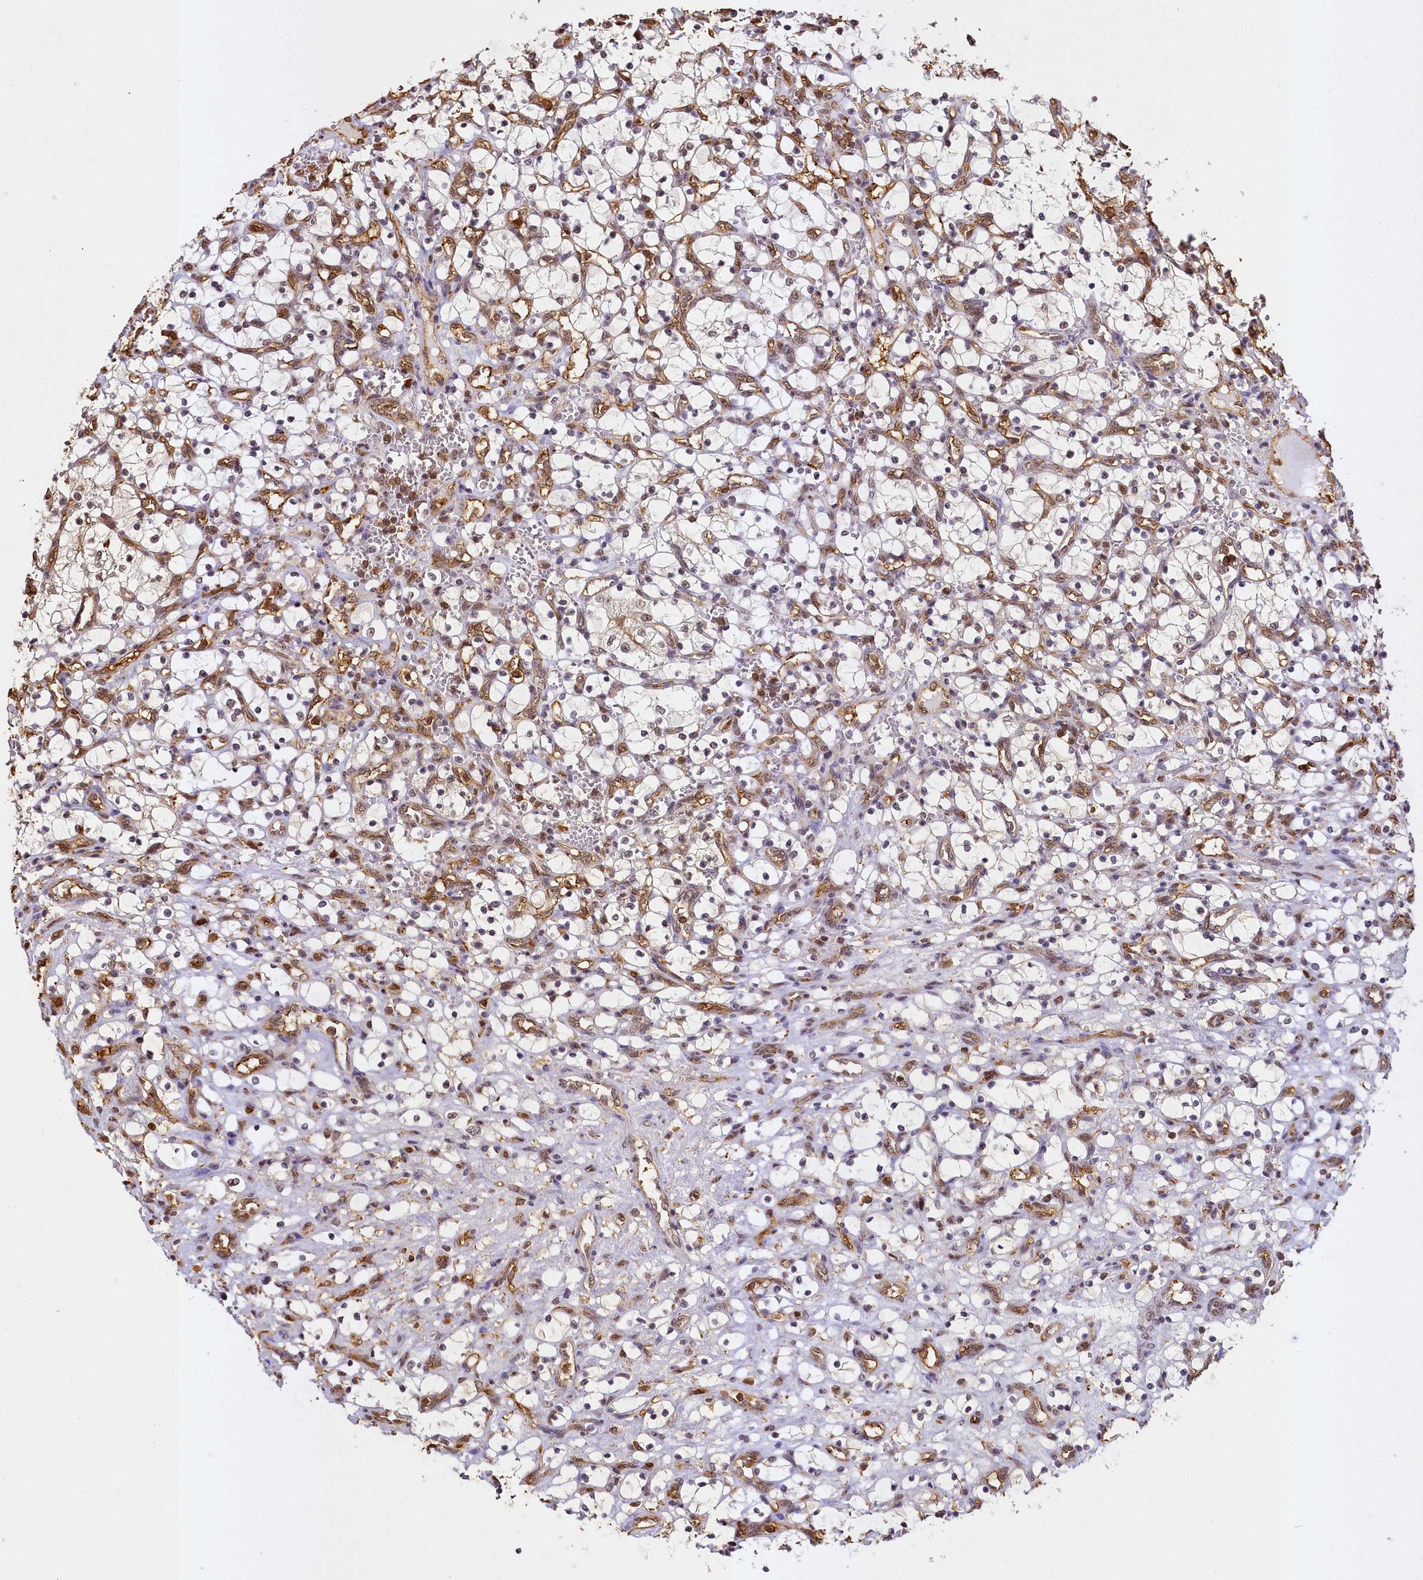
{"staining": {"intensity": "weak", "quantity": "<25%", "location": "cytoplasmic/membranous"}, "tissue": "renal cancer", "cell_type": "Tumor cells", "image_type": "cancer", "snomed": [{"axis": "morphology", "description": "Adenocarcinoma, NOS"}, {"axis": "topography", "description": "Kidney"}], "caption": "IHC of renal adenocarcinoma exhibits no expression in tumor cells. The staining was performed using DAB (3,3'-diaminobenzidine) to visualize the protein expression in brown, while the nuclei were stained in blue with hematoxylin (Magnification: 20x).", "gene": "PPP4C", "patient": {"sex": "female", "age": 69}}